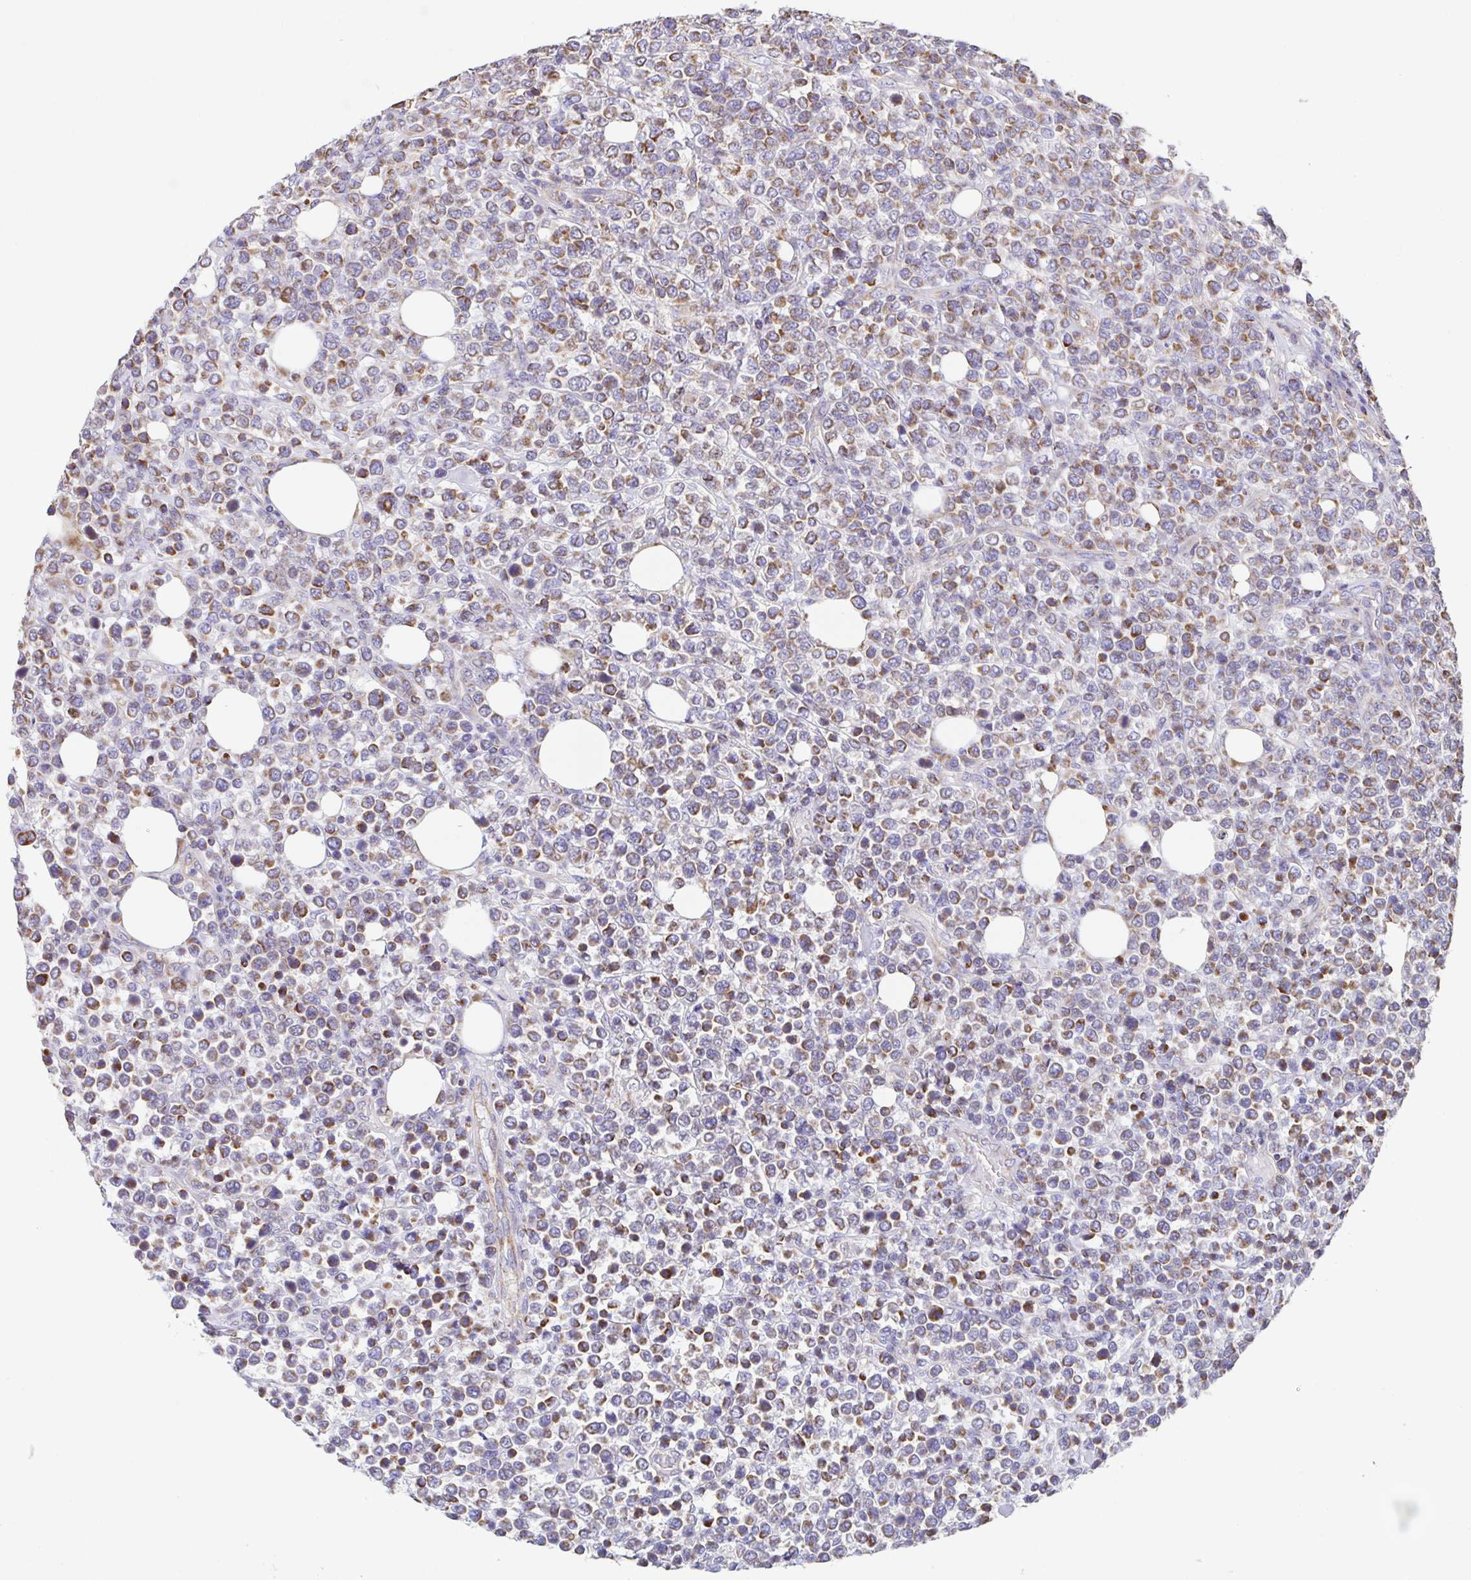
{"staining": {"intensity": "moderate", "quantity": ">75%", "location": "cytoplasmic/membranous"}, "tissue": "lymphoma", "cell_type": "Tumor cells", "image_type": "cancer", "snomed": [{"axis": "morphology", "description": "Malignant lymphoma, non-Hodgkin's type, High grade"}, {"axis": "topography", "description": "Soft tissue"}], "caption": "Approximately >75% of tumor cells in lymphoma reveal moderate cytoplasmic/membranous protein expression as visualized by brown immunohistochemical staining.", "gene": "GINM1", "patient": {"sex": "female", "age": 56}}